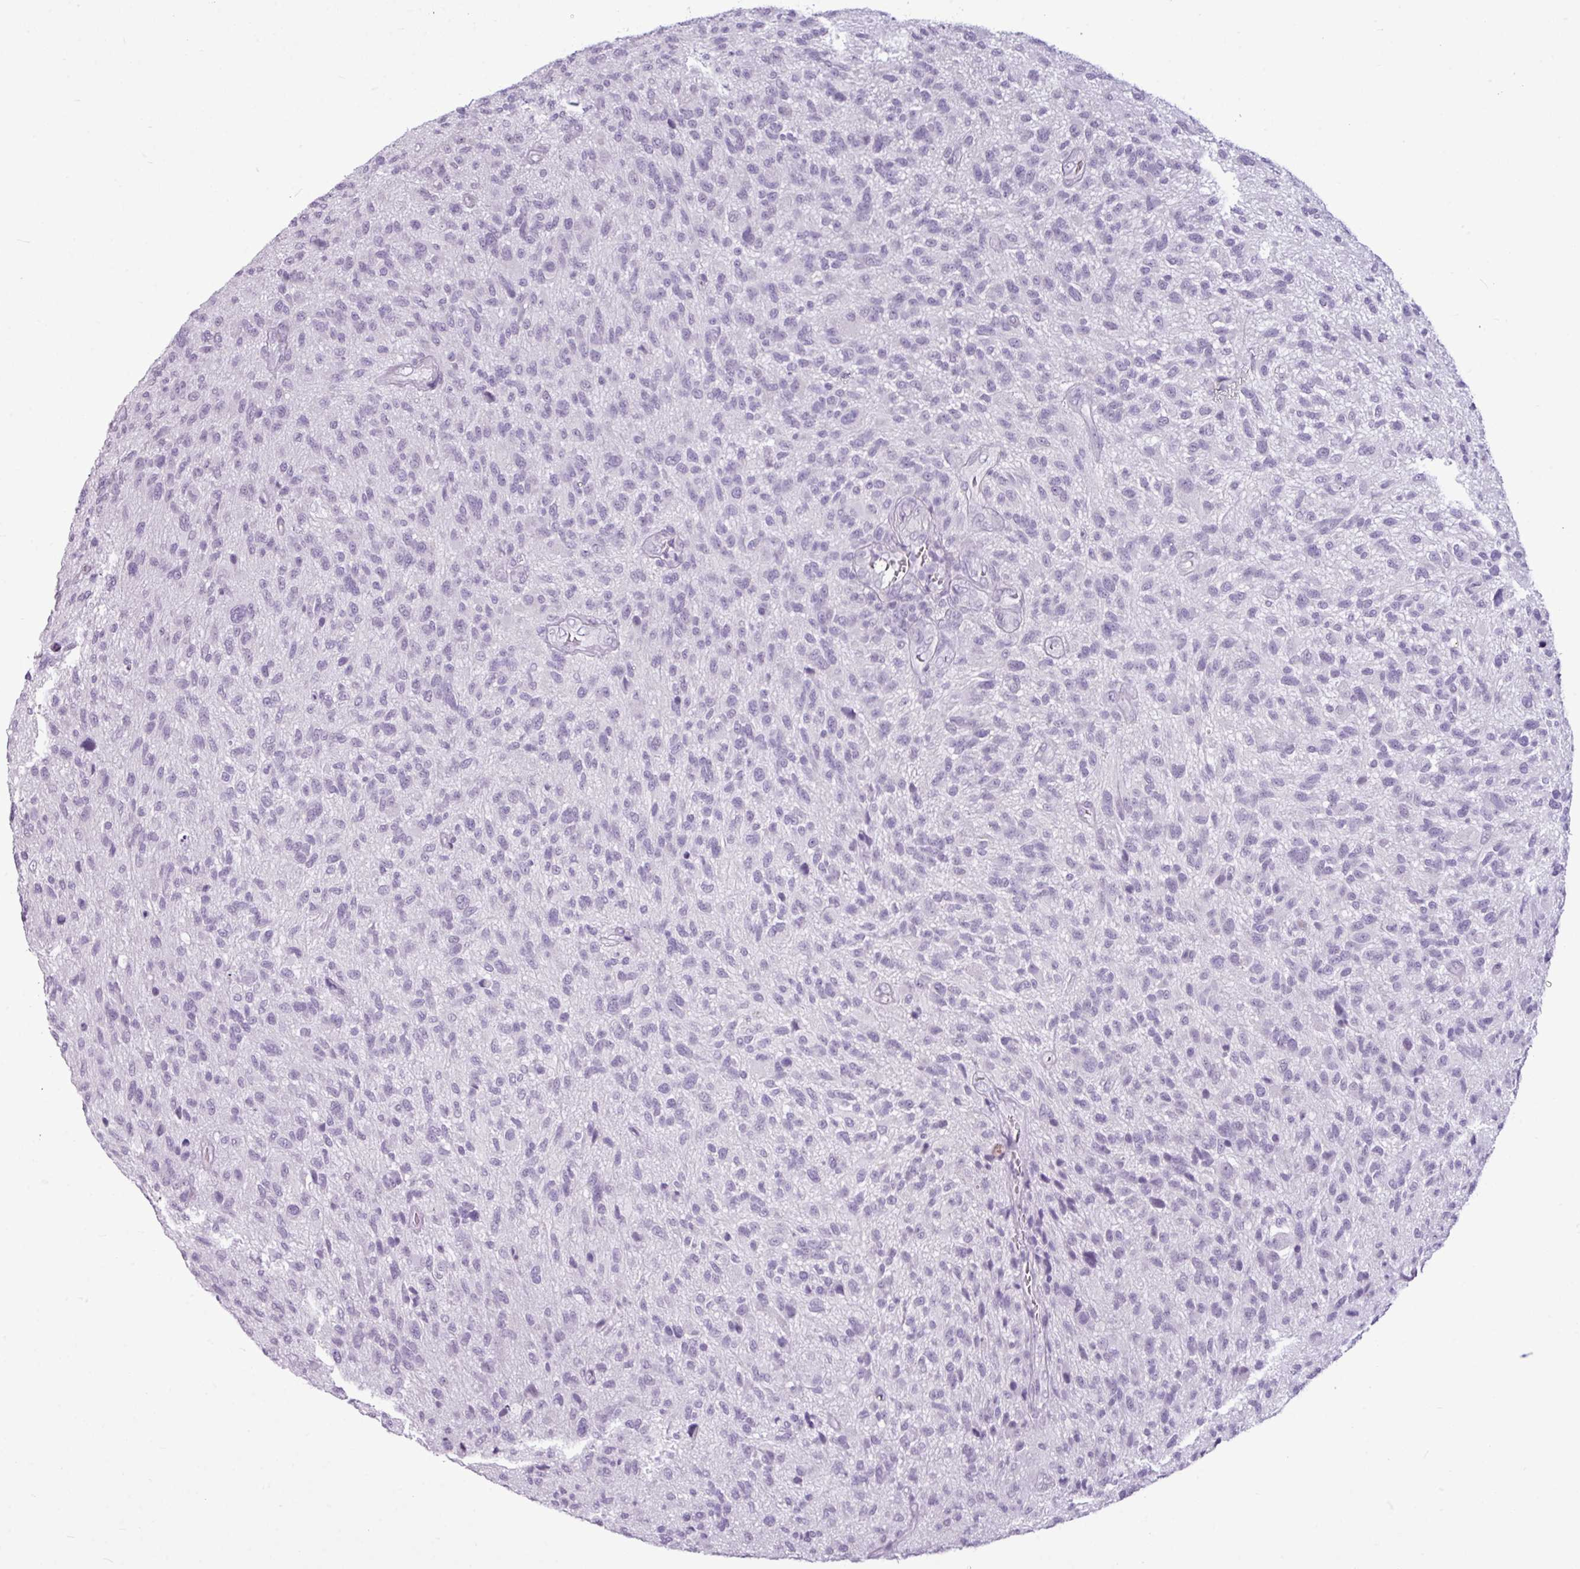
{"staining": {"intensity": "negative", "quantity": "none", "location": "none"}, "tissue": "glioma", "cell_type": "Tumor cells", "image_type": "cancer", "snomed": [{"axis": "morphology", "description": "Glioma, malignant, High grade"}, {"axis": "topography", "description": "Brain"}], "caption": "This is an immunohistochemistry micrograph of glioma. There is no positivity in tumor cells.", "gene": "AMY2A", "patient": {"sex": "male", "age": 47}}